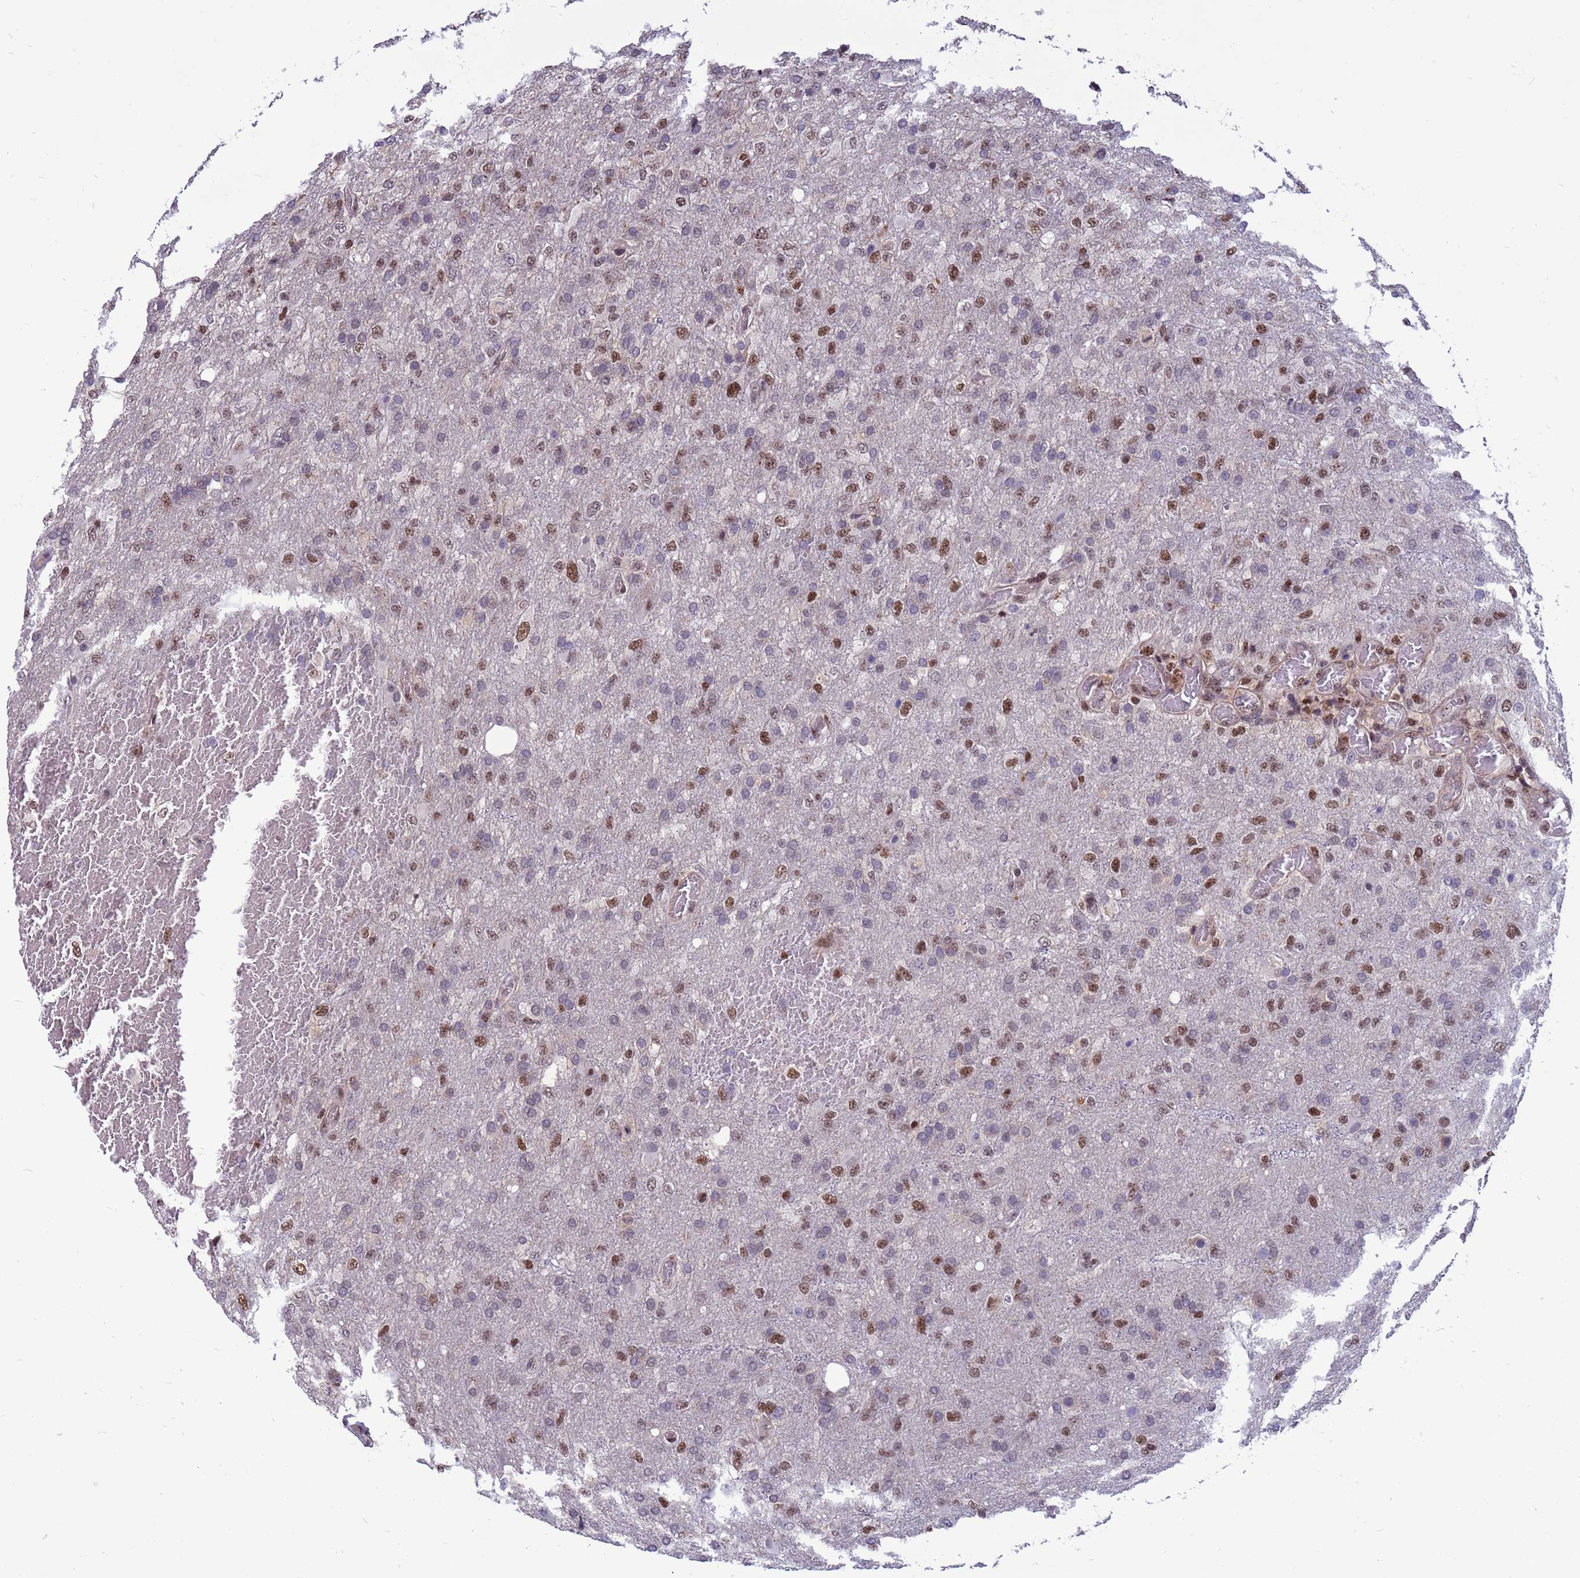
{"staining": {"intensity": "moderate", "quantity": "25%-75%", "location": "nuclear"}, "tissue": "glioma", "cell_type": "Tumor cells", "image_type": "cancer", "snomed": [{"axis": "morphology", "description": "Glioma, malignant, High grade"}, {"axis": "topography", "description": "Brain"}], "caption": "A brown stain highlights moderate nuclear positivity of a protein in malignant high-grade glioma tumor cells.", "gene": "NSL1", "patient": {"sex": "female", "age": 74}}